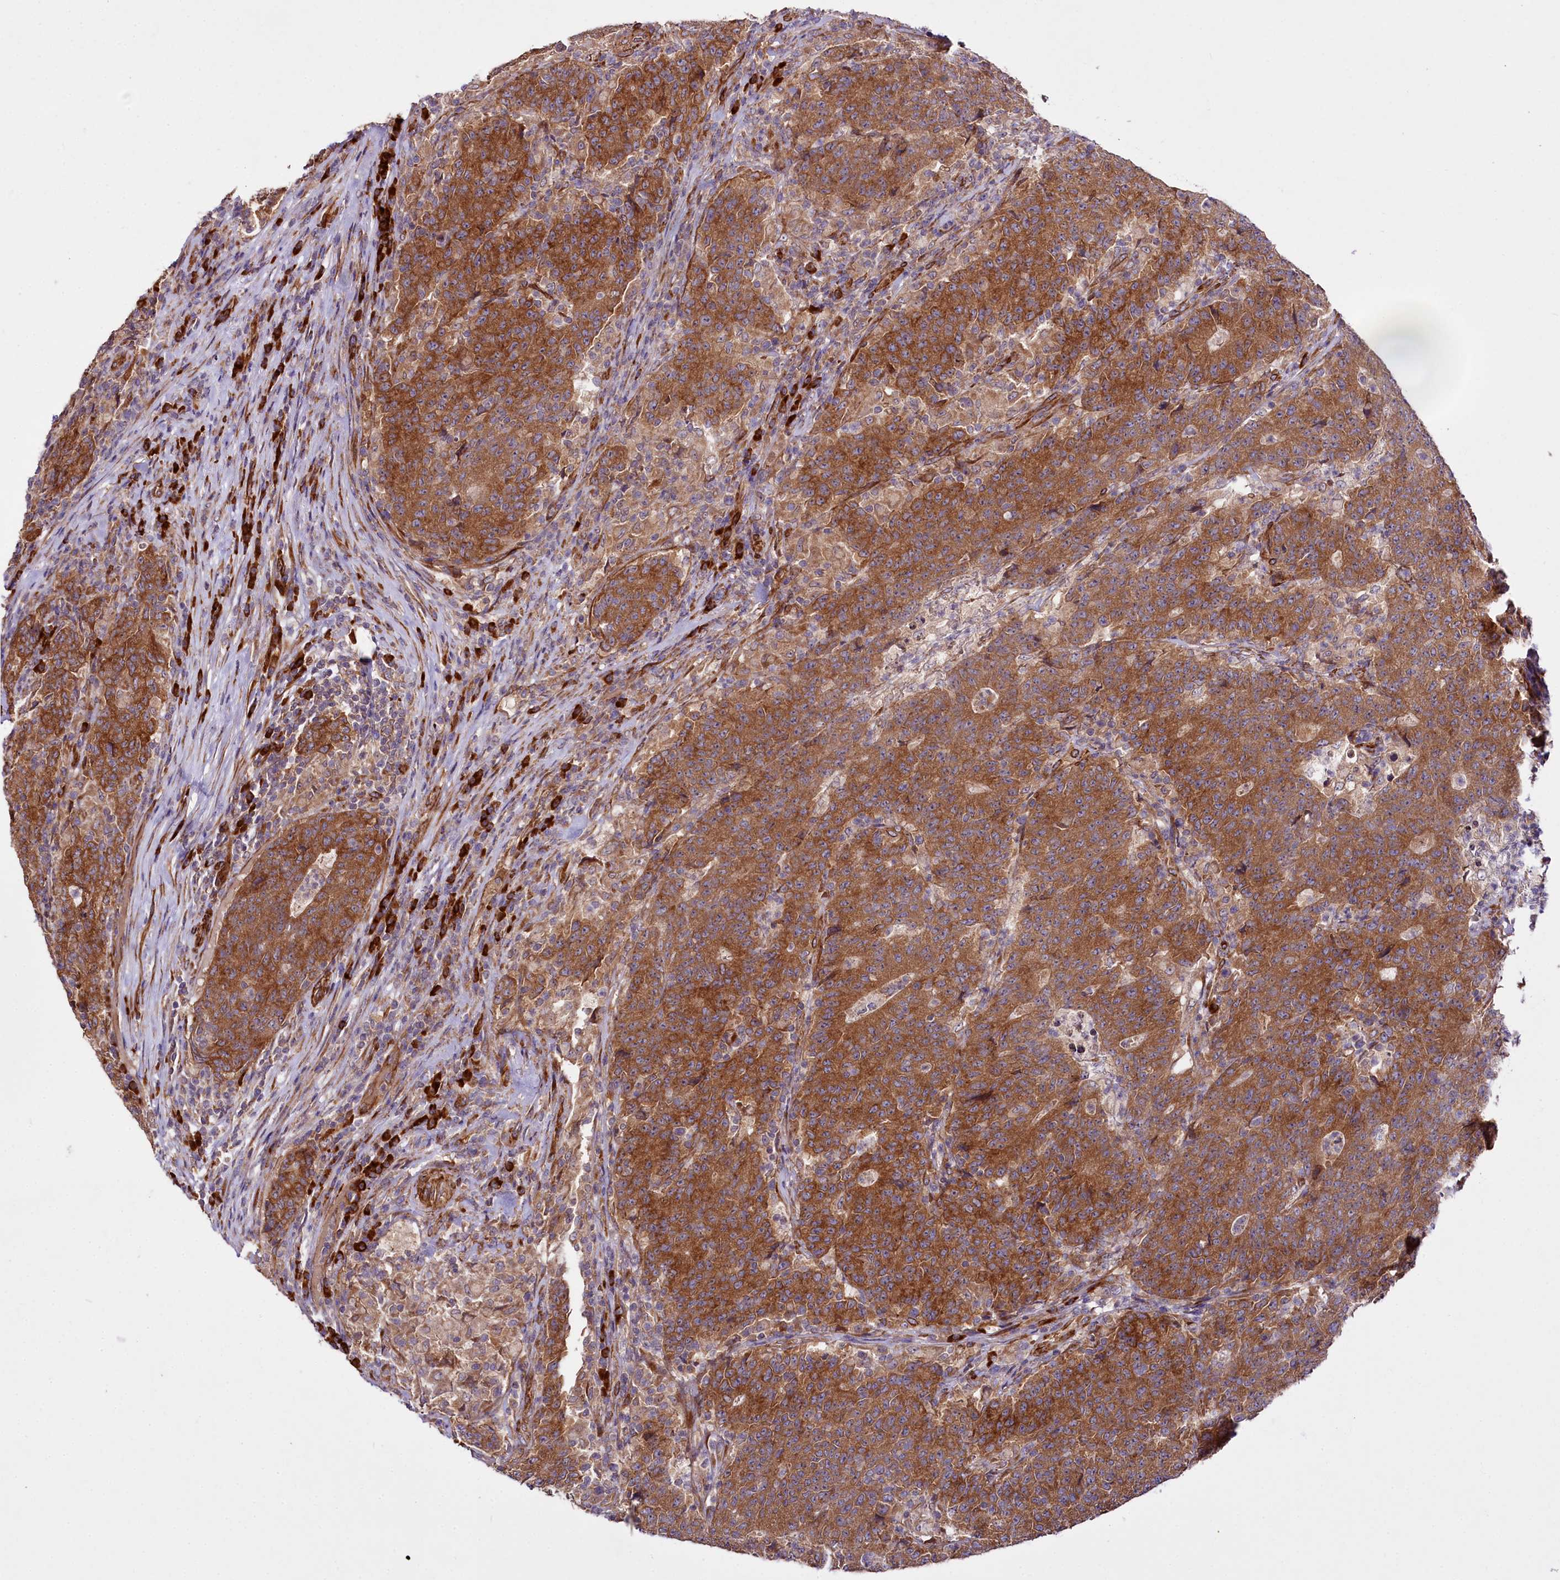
{"staining": {"intensity": "strong", "quantity": ">75%", "location": "cytoplasmic/membranous"}, "tissue": "colorectal cancer", "cell_type": "Tumor cells", "image_type": "cancer", "snomed": [{"axis": "morphology", "description": "Adenocarcinoma, NOS"}, {"axis": "topography", "description": "Colon"}], "caption": "The micrograph demonstrates immunohistochemical staining of colorectal cancer (adenocarcinoma). There is strong cytoplasmic/membranous positivity is present in about >75% of tumor cells.", "gene": "SPATS2", "patient": {"sex": "female", "age": 75}}